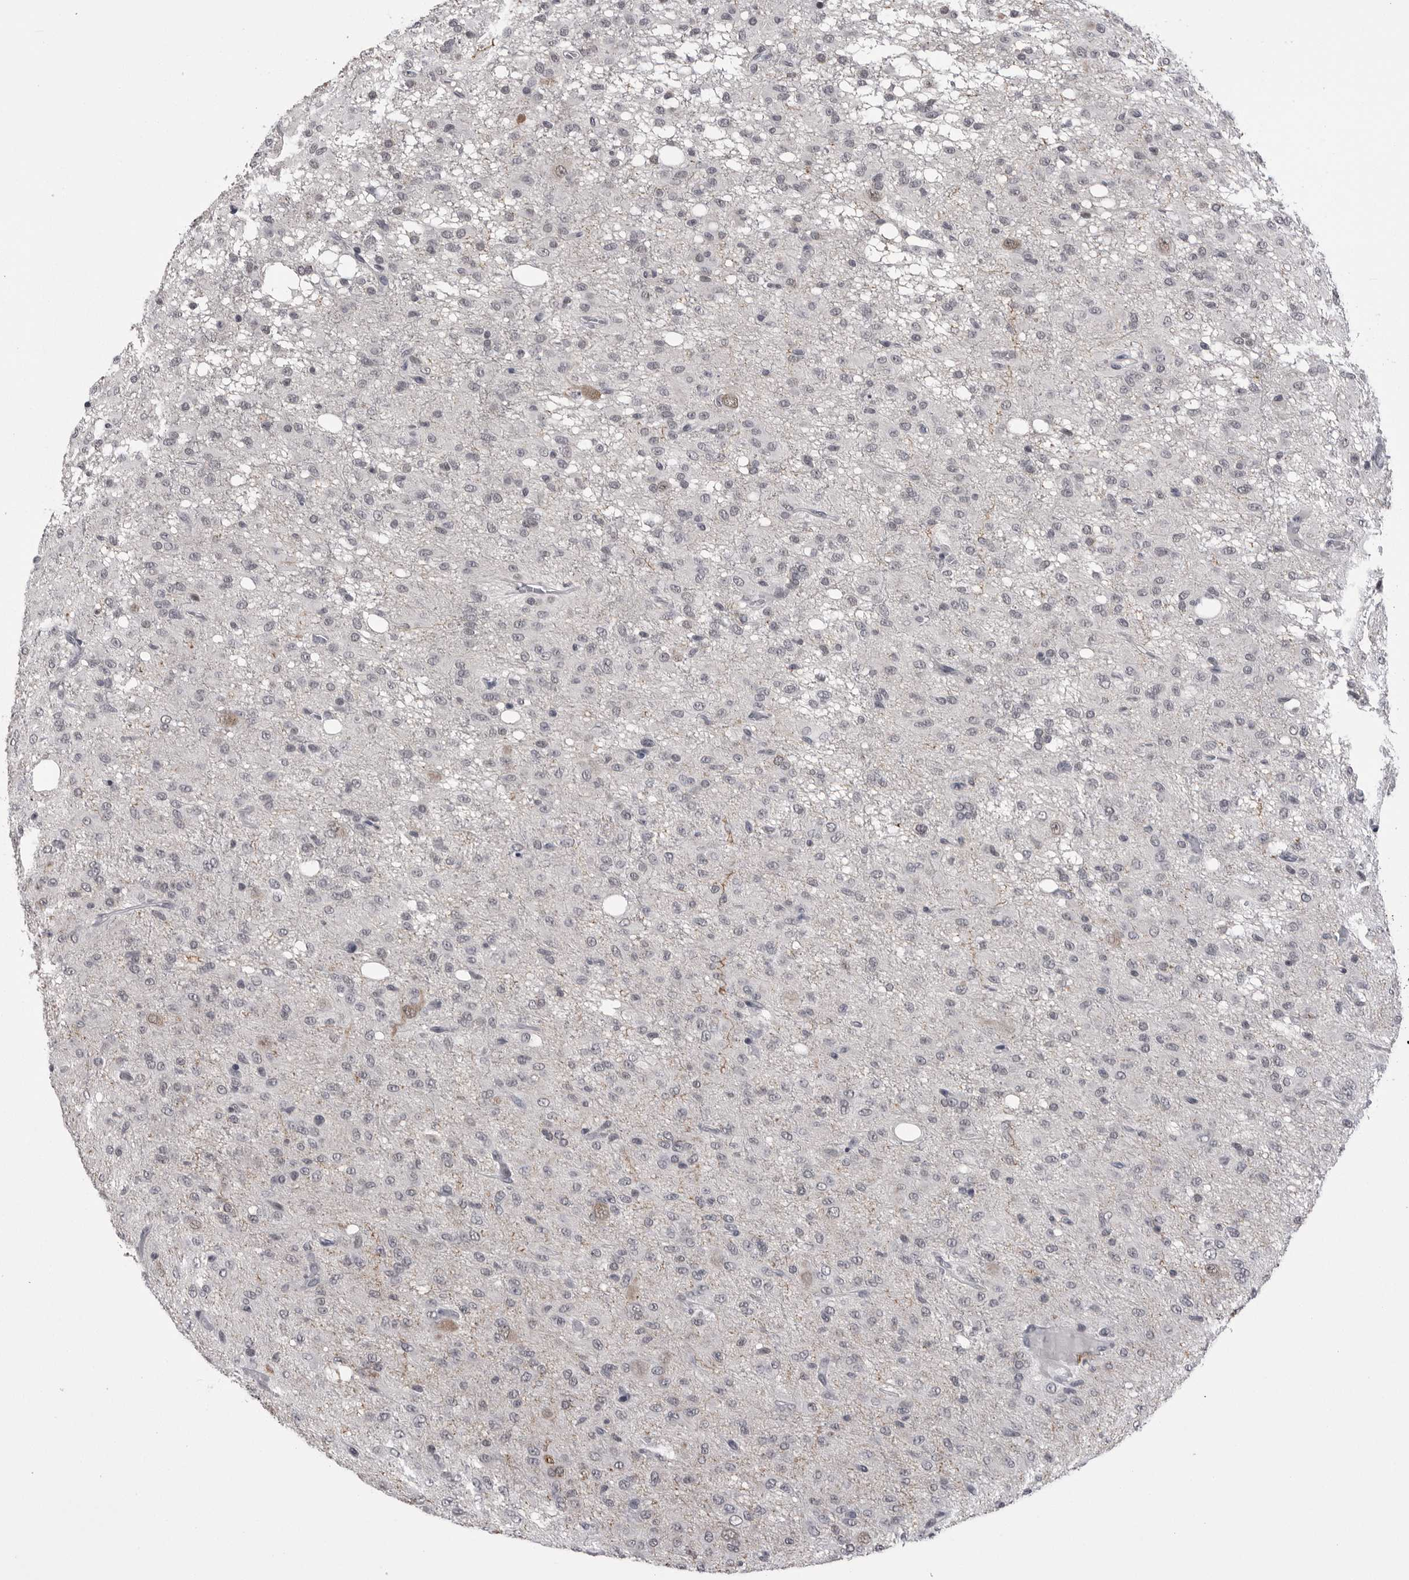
{"staining": {"intensity": "negative", "quantity": "none", "location": "none"}, "tissue": "glioma", "cell_type": "Tumor cells", "image_type": "cancer", "snomed": [{"axis": "morphology", "description": "Glioma, malignant, High grade"}, {"axis": "topography", "description": "Brain"}], "caption": "Immunohistochemistry (IHC) photomicrograph of neoplastic tissue: malignant glioma (high-grade) stained with DAB reveals no significant protein positivity in tumor cells.", "gene": "DLG2", "patient": {"sex": "female", "age": 59}}